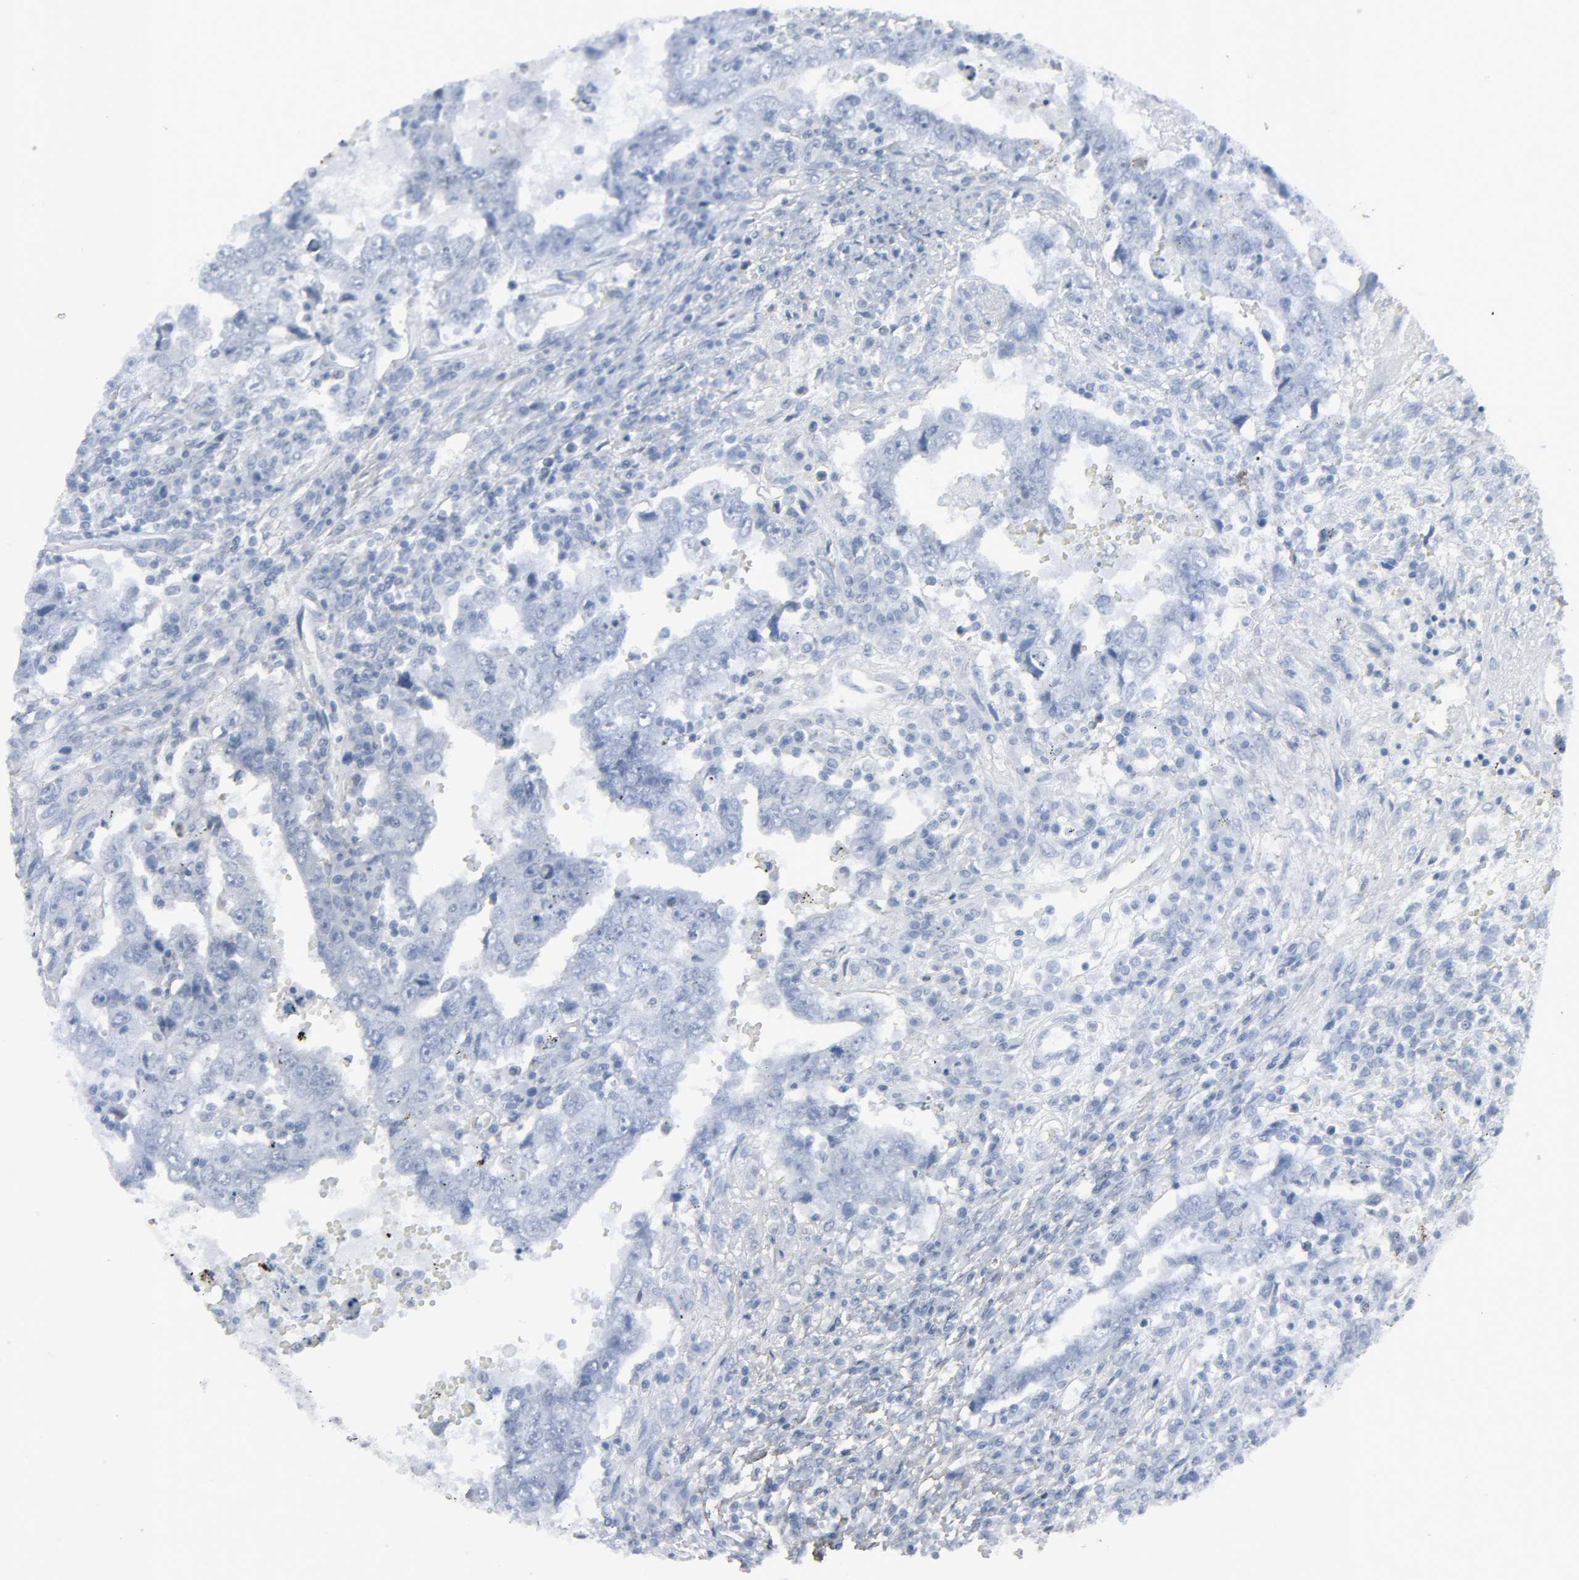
{"staining": {"intensity": "negative", "quantity": "none", "location": "none"}, "tissue": "testis cancer", "cell_type": "Tumor cells", "image_type": "cancer", "snomed": [{"axis": "morphology", "description": "Carcinoma, Embryonal, NOS"}, {"axis": "topography", "description": "Testis"}], "caption": "IHC of human embryonal carcinoma (testis) exhibits no positivity in tumor cells.", "gene": "ZNF222", "patient": {"sex": "male", "age": 26}}